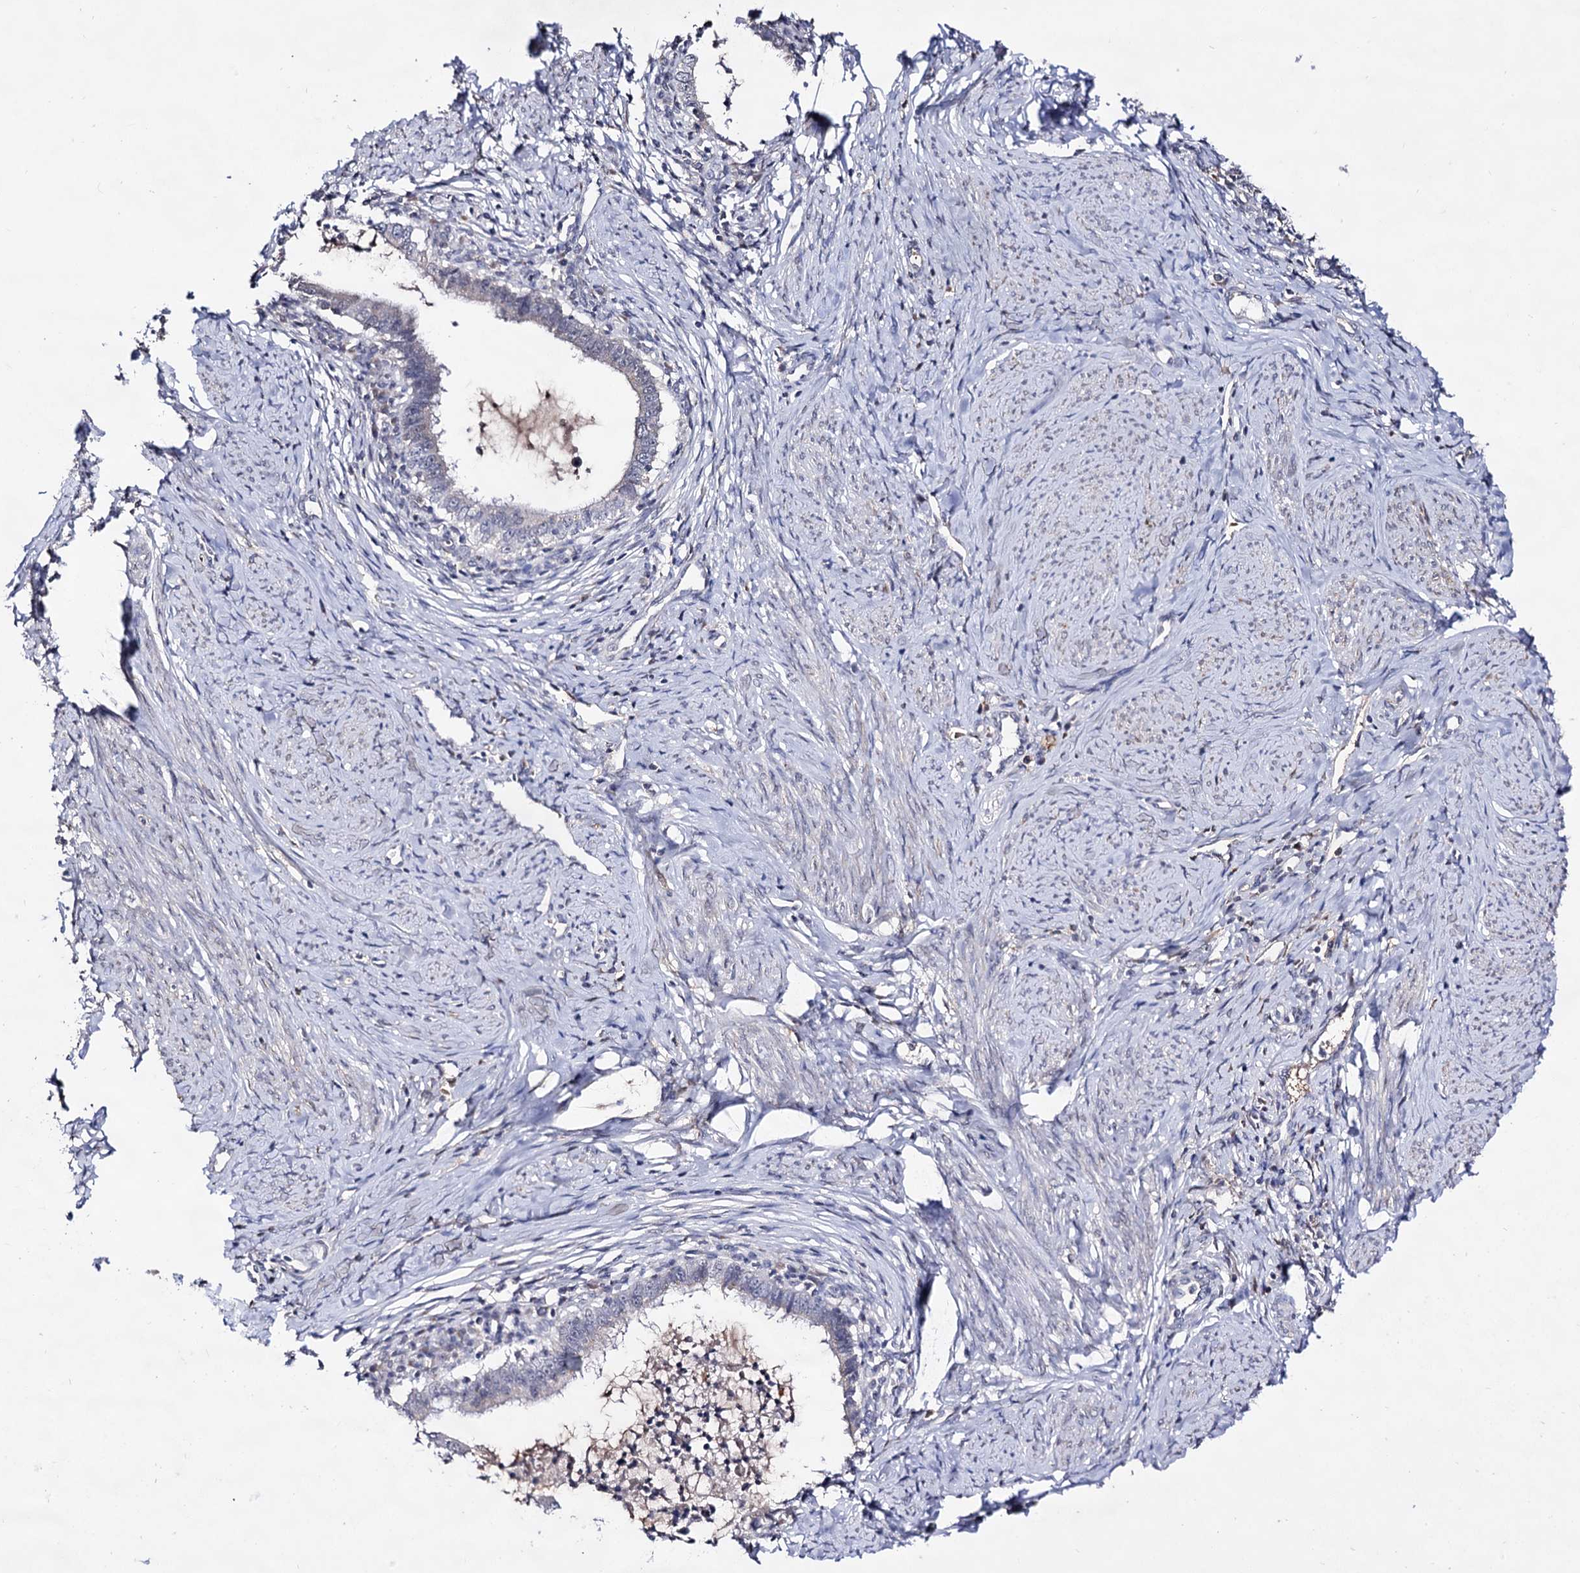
{"staining": {"intensity": "negative", "quantity": "none", "location": "none"}, "tissue": "cervical cancer", "cell_type": "Tumor cells", "image_type": "cancer", "snomed": [{"axis": "morphology", "description": "Adenocarcinoma, NOS"}, {"axis": "topography", "description": "Cervix"}], "caption": "A photomicrograph of human cervical adenocarcinoma is negative for staining in tumor cells.", "gene": "PLIN1", "patient": {"sex": "female", "age": 36}}